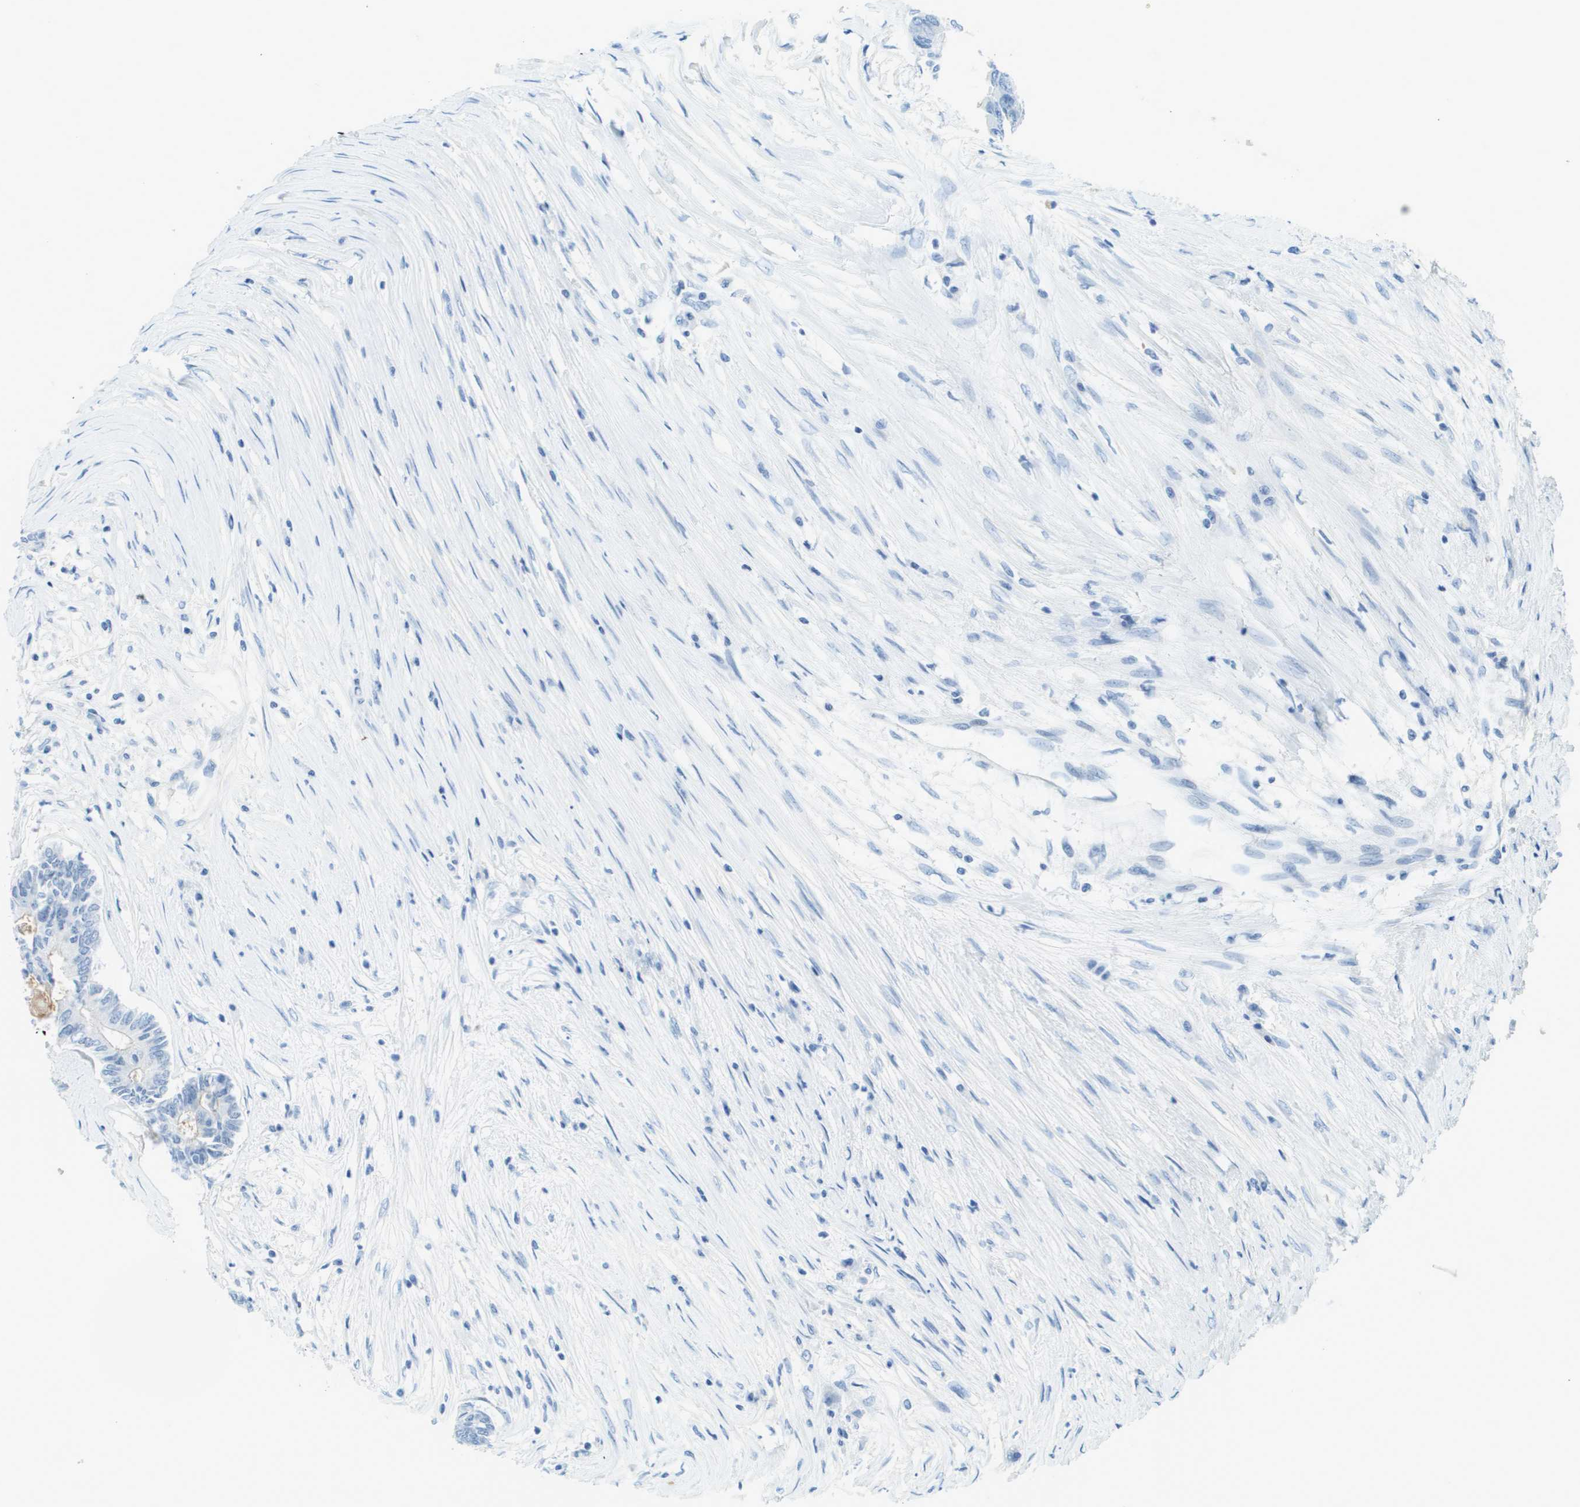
{"staining": {"intensity": "negative", "quantity": "none", "location": "none"}, "tissue": "colorectal cancer", "cell_type": "Tumor cells", "image_type": "cancer", "snomed": [{"axis": "morphology", "description": "Adenocarcinoma, NOS"}, {"axis": "topography", "description": "Rectum"}], "caption": "Colorectal adenocarcinoma was stained to show a protein in brown. There is no significant expression in tumor cells.", "gene": "CDHR2", "patient": {"sex": "male", "age": 63}}